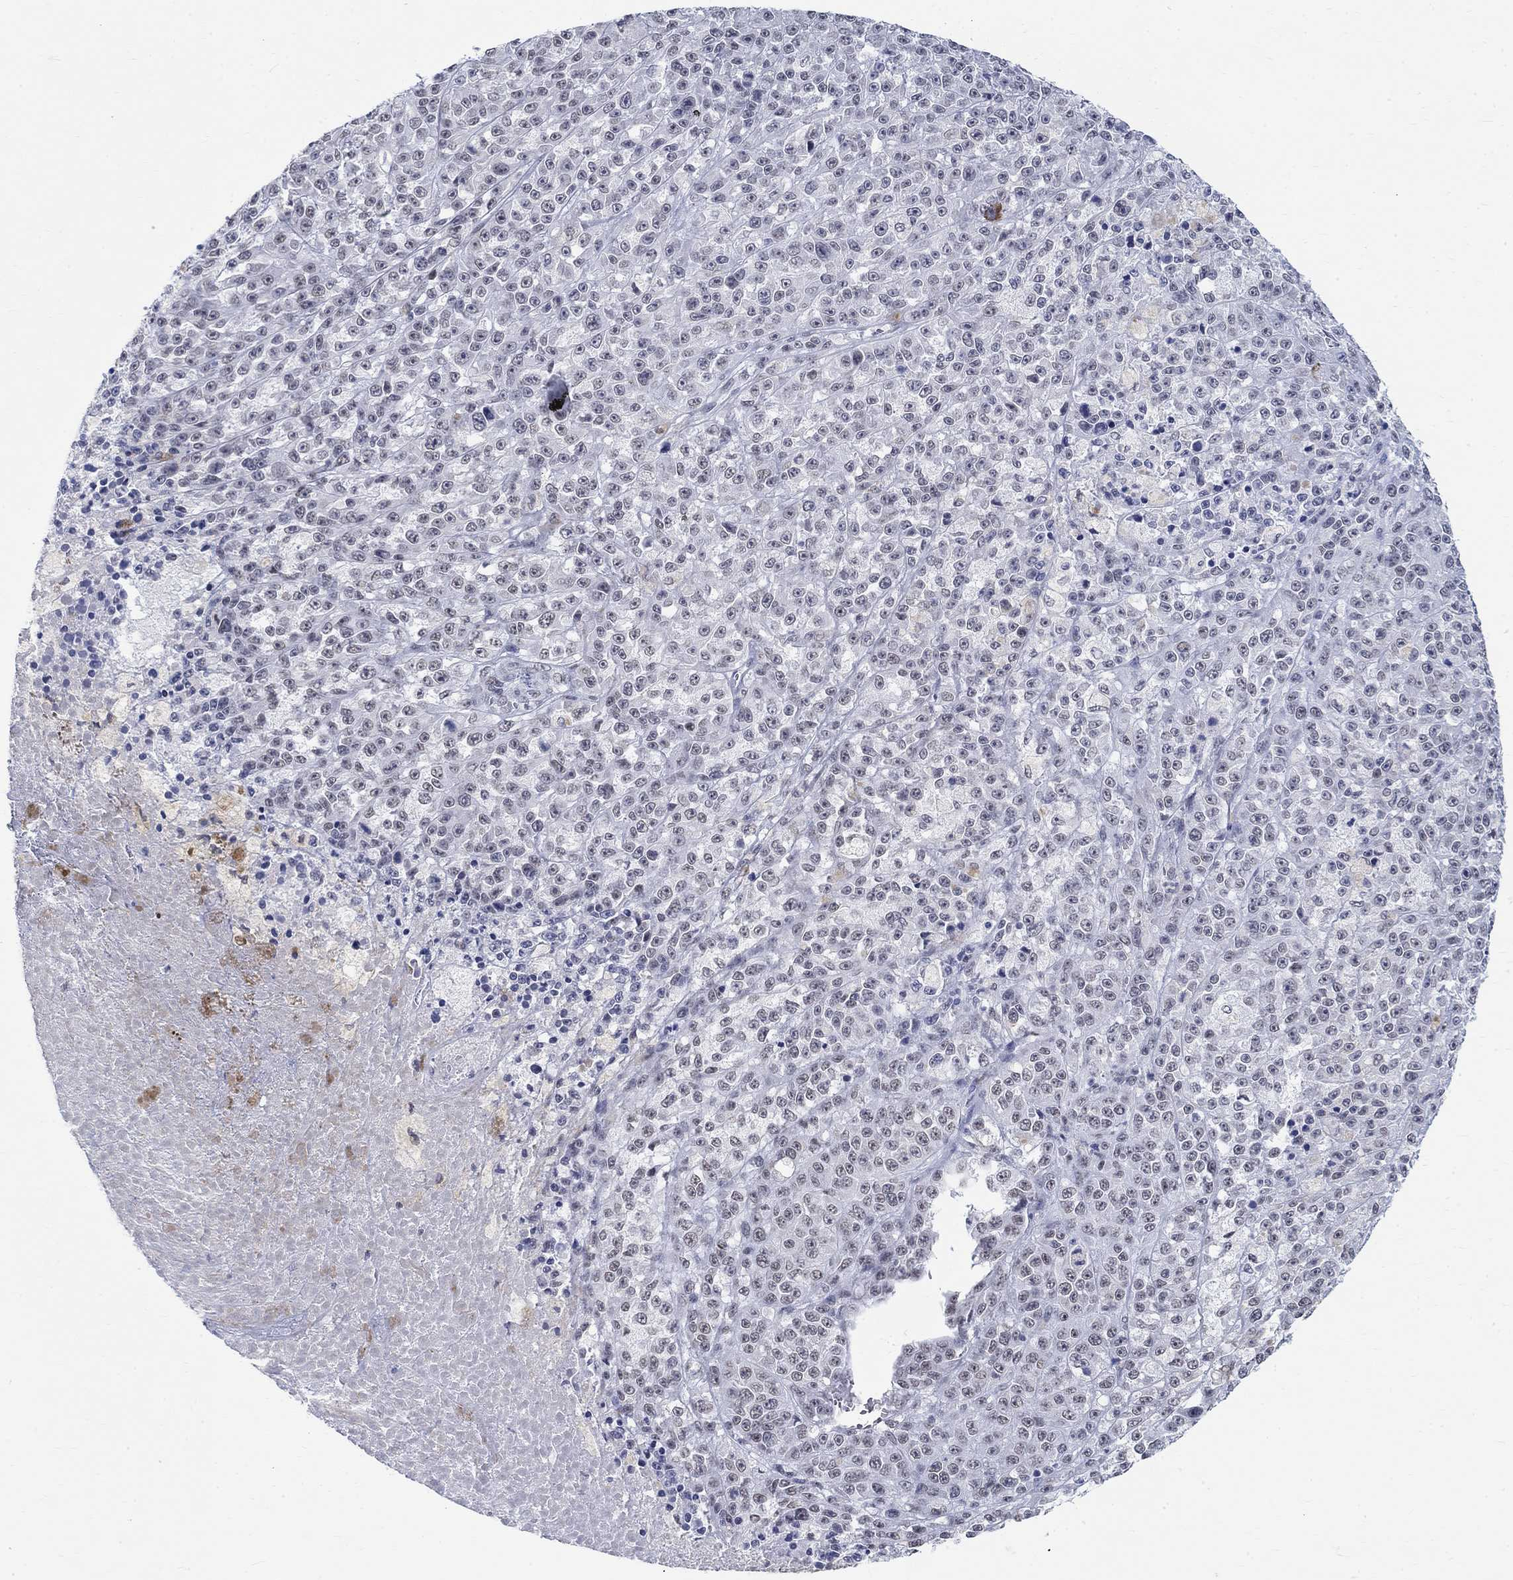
{"staining": {"intensity": "negative", "quantity": "none", "location": "none"}, "tissue": "melanoma", "cell_type": "Tumor cells", "image_type": "cancer", "snomed": [{"axis": "morphology", "description": "Malignant melanoma, NOS"}, {"axis": "topography", "description": "Skin"}], "caption": "DAB (3,3'-diaminobenzidine) immunohistochemical staining of human malignant melanoma displays no significant positivity in tumor cells.", "gene": "ANKS1B", "patient": {"sex": "female", "age": 58}}